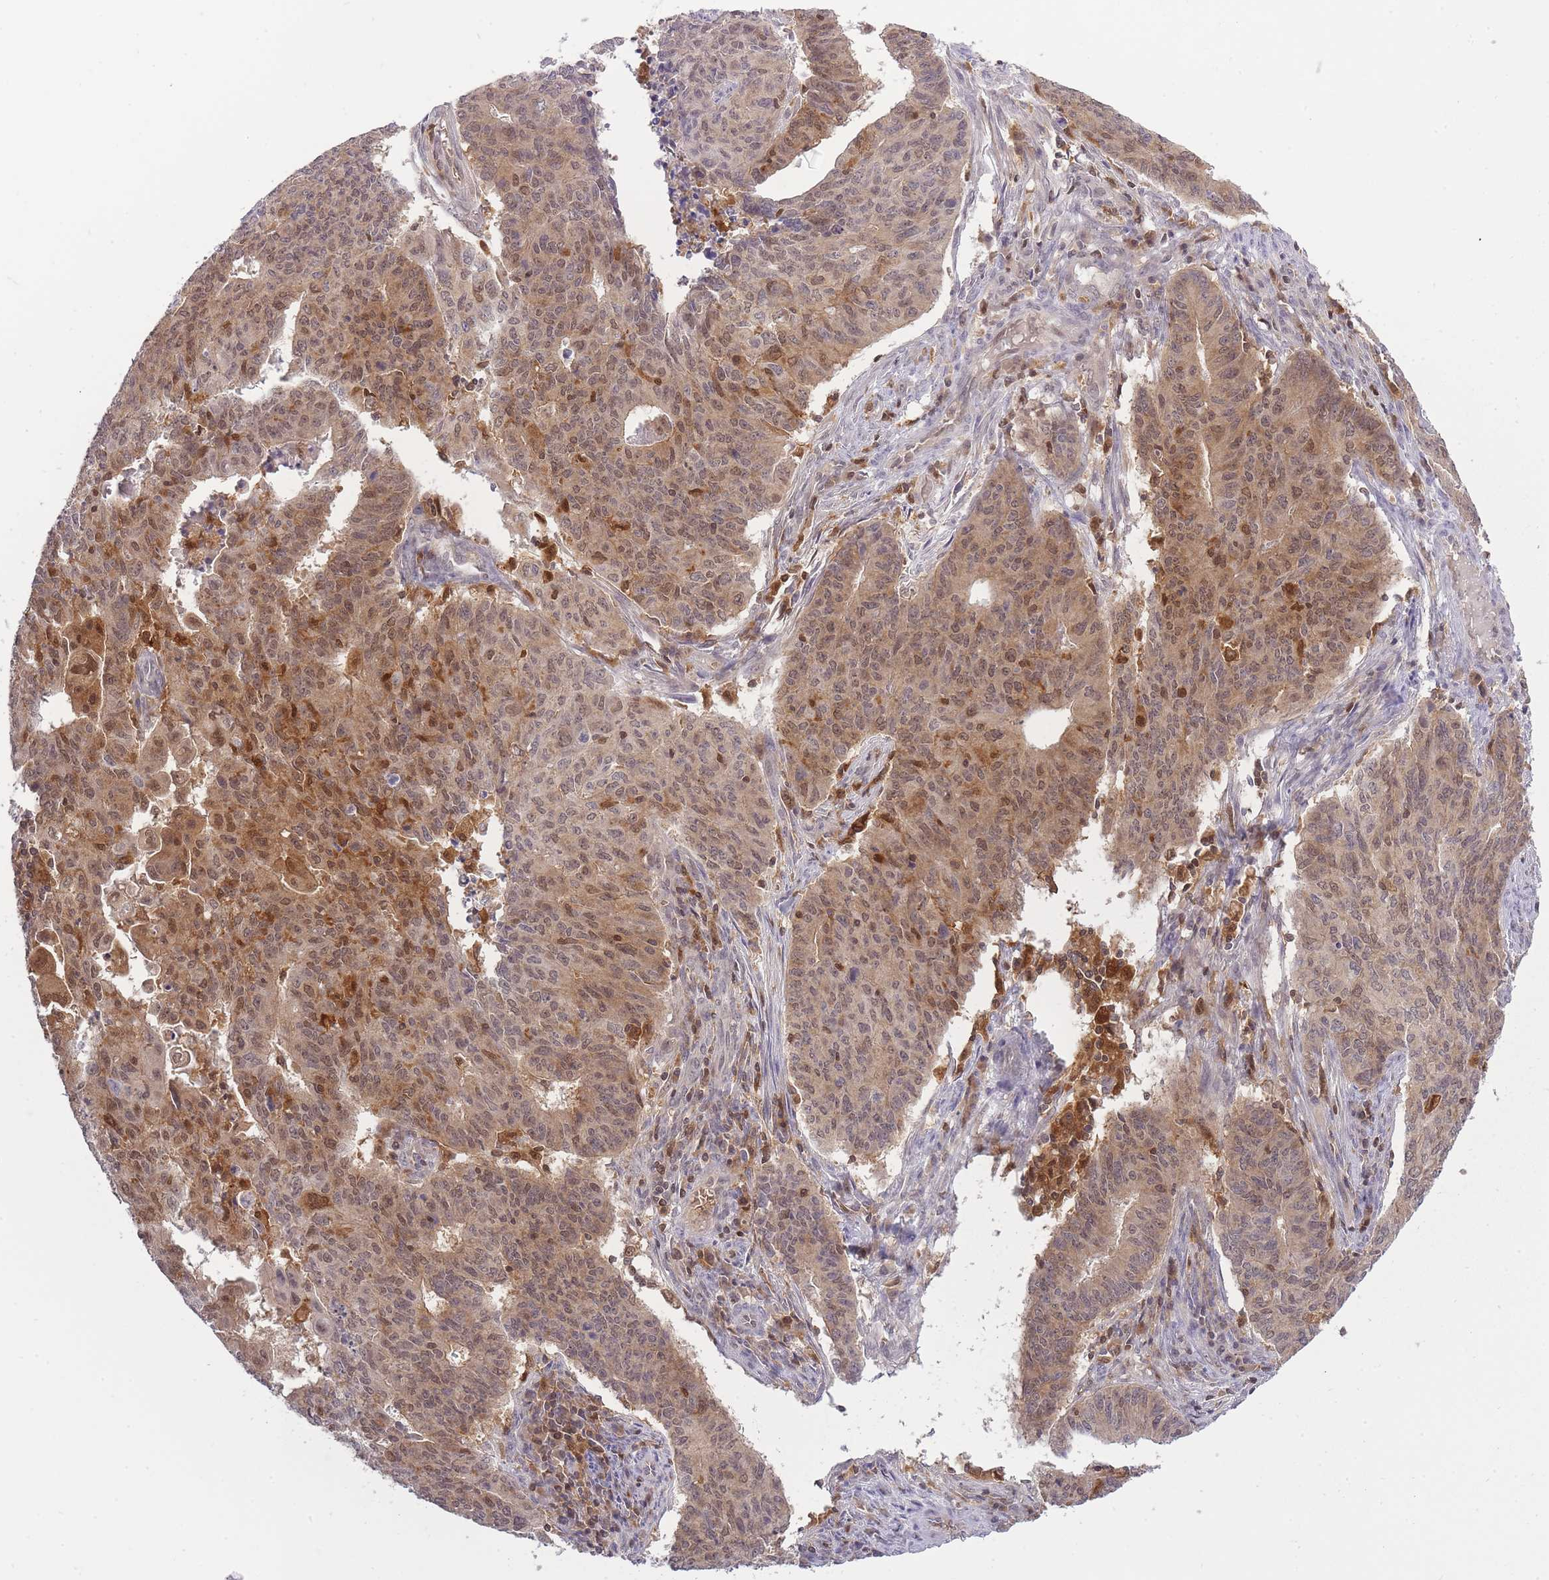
{"staining": {"intensity": "moderate", "quantity": ">75%", "location": "cytoplasmic/membranous,nuclear"}, "tissue": "endometrial cancer", "cell_type": "Tumor cells", "image_type": "cancer", "snomed": [{"axis": "morphology", "description": "Adenocarcinoma, NOS"}, {"axis": "topography", "description": "Endometrium"}], "caption": "Adenocarcinoma (endometrial) stained with a brown dye exhibits moderate cytoplasmic/membranous and nuclear positive positivity in about >75% of tumor cells.", "gene": "CXorf38", "patient": {"sex": "female", "age": 59}}